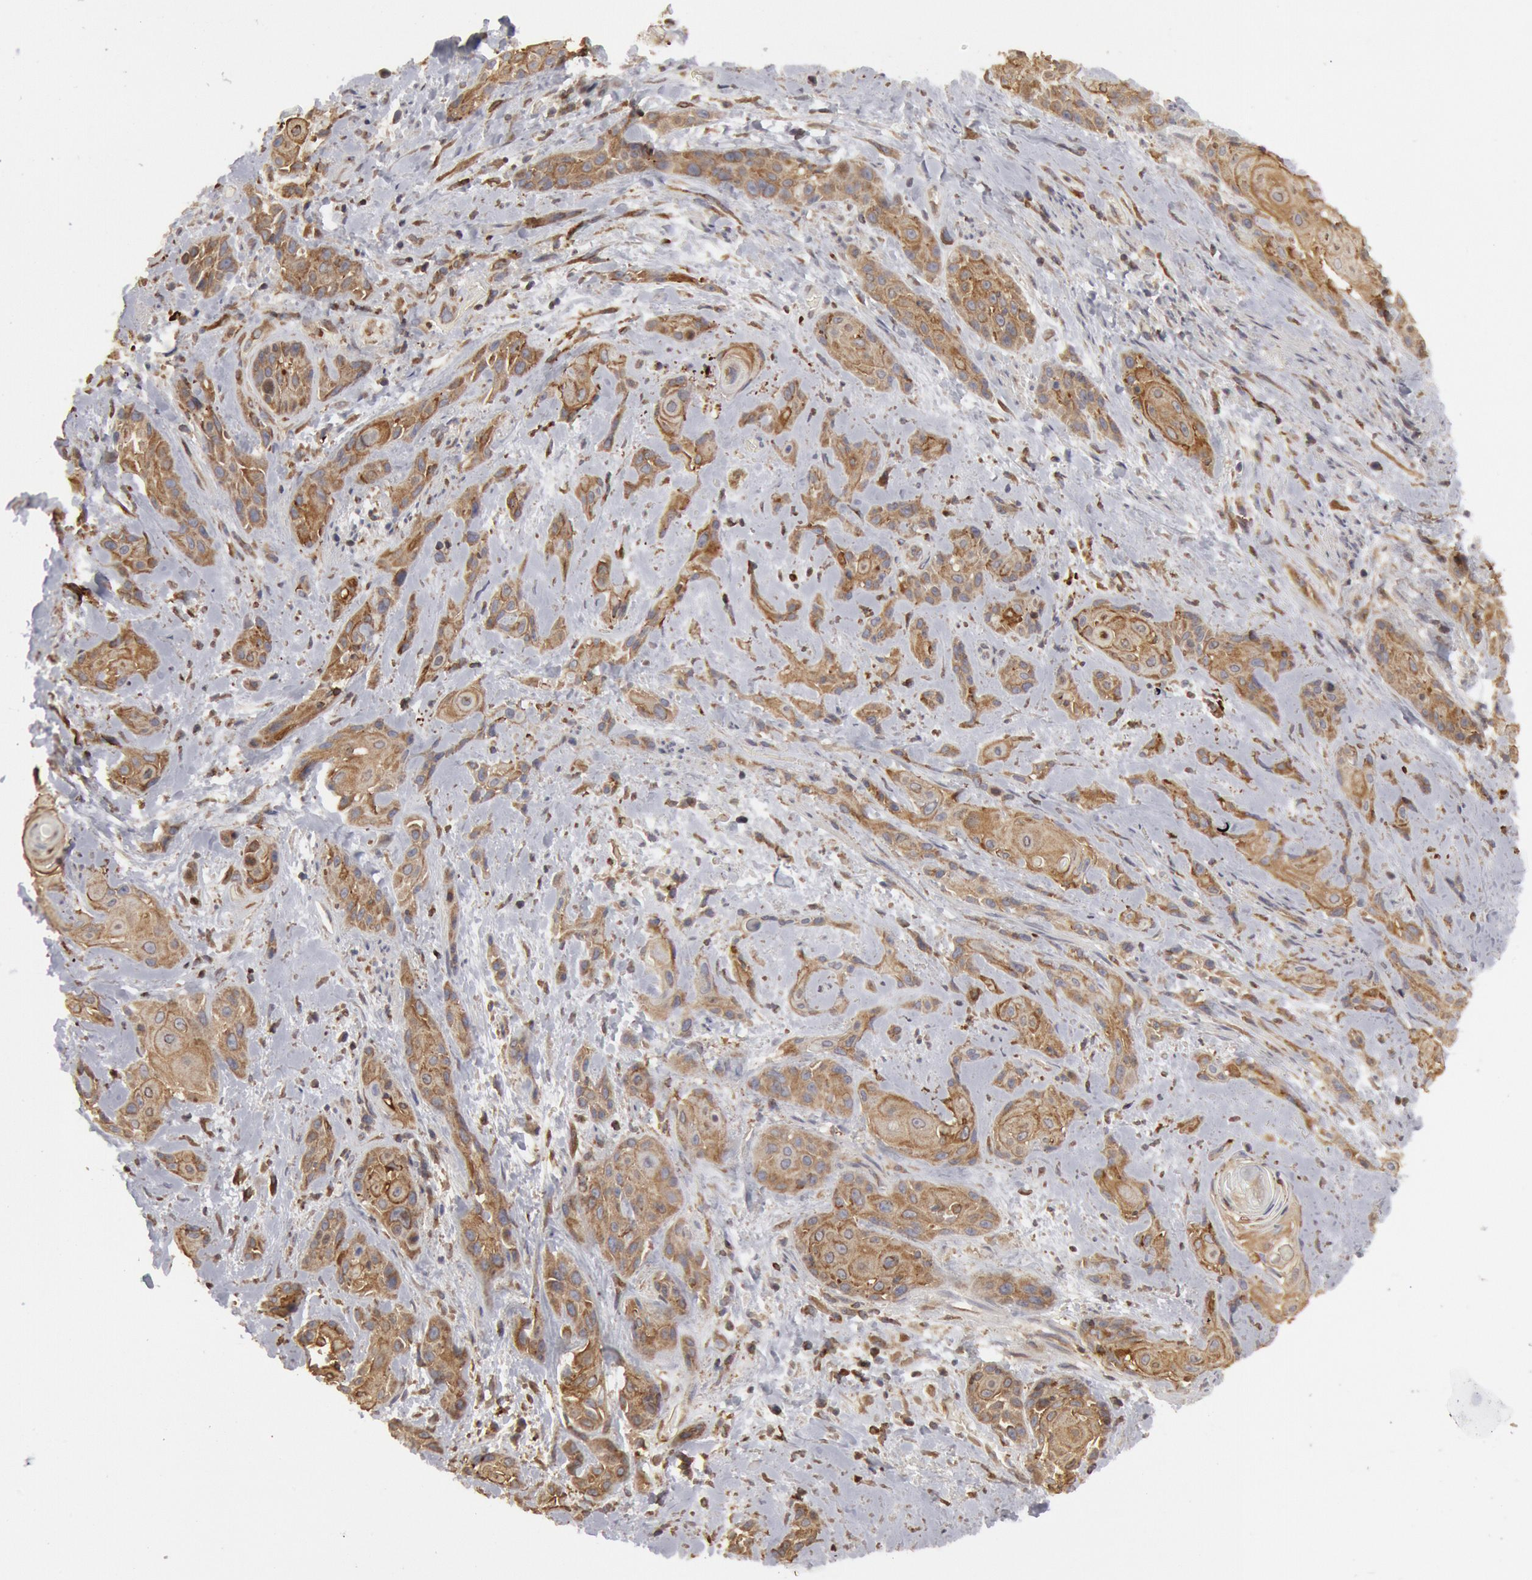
{"staining": {"intensity": "moderate", "quantity": ">75%", "location": "cytoplasmic/membranous"}, "tissue": "skin cancer", "cell_type": "Tumor cells", "image_type": "cancer", "snomed": [{"axis": "morphology", "description": "Squamous cell carcinoma, NOS"}, {"axis": "topography", "description": "Skin"}, {"axis": "topography", "description": "Anal"}], "caption": "IHC photomicrograph of skin cancer stained for a protein (brown), which reveals medium levels of moderate cytoplasmic/membranous expression in approximately >75% of tumor cells.", "gene": "OSBPL8", "patient": {"sex": "male", "age": 64}}